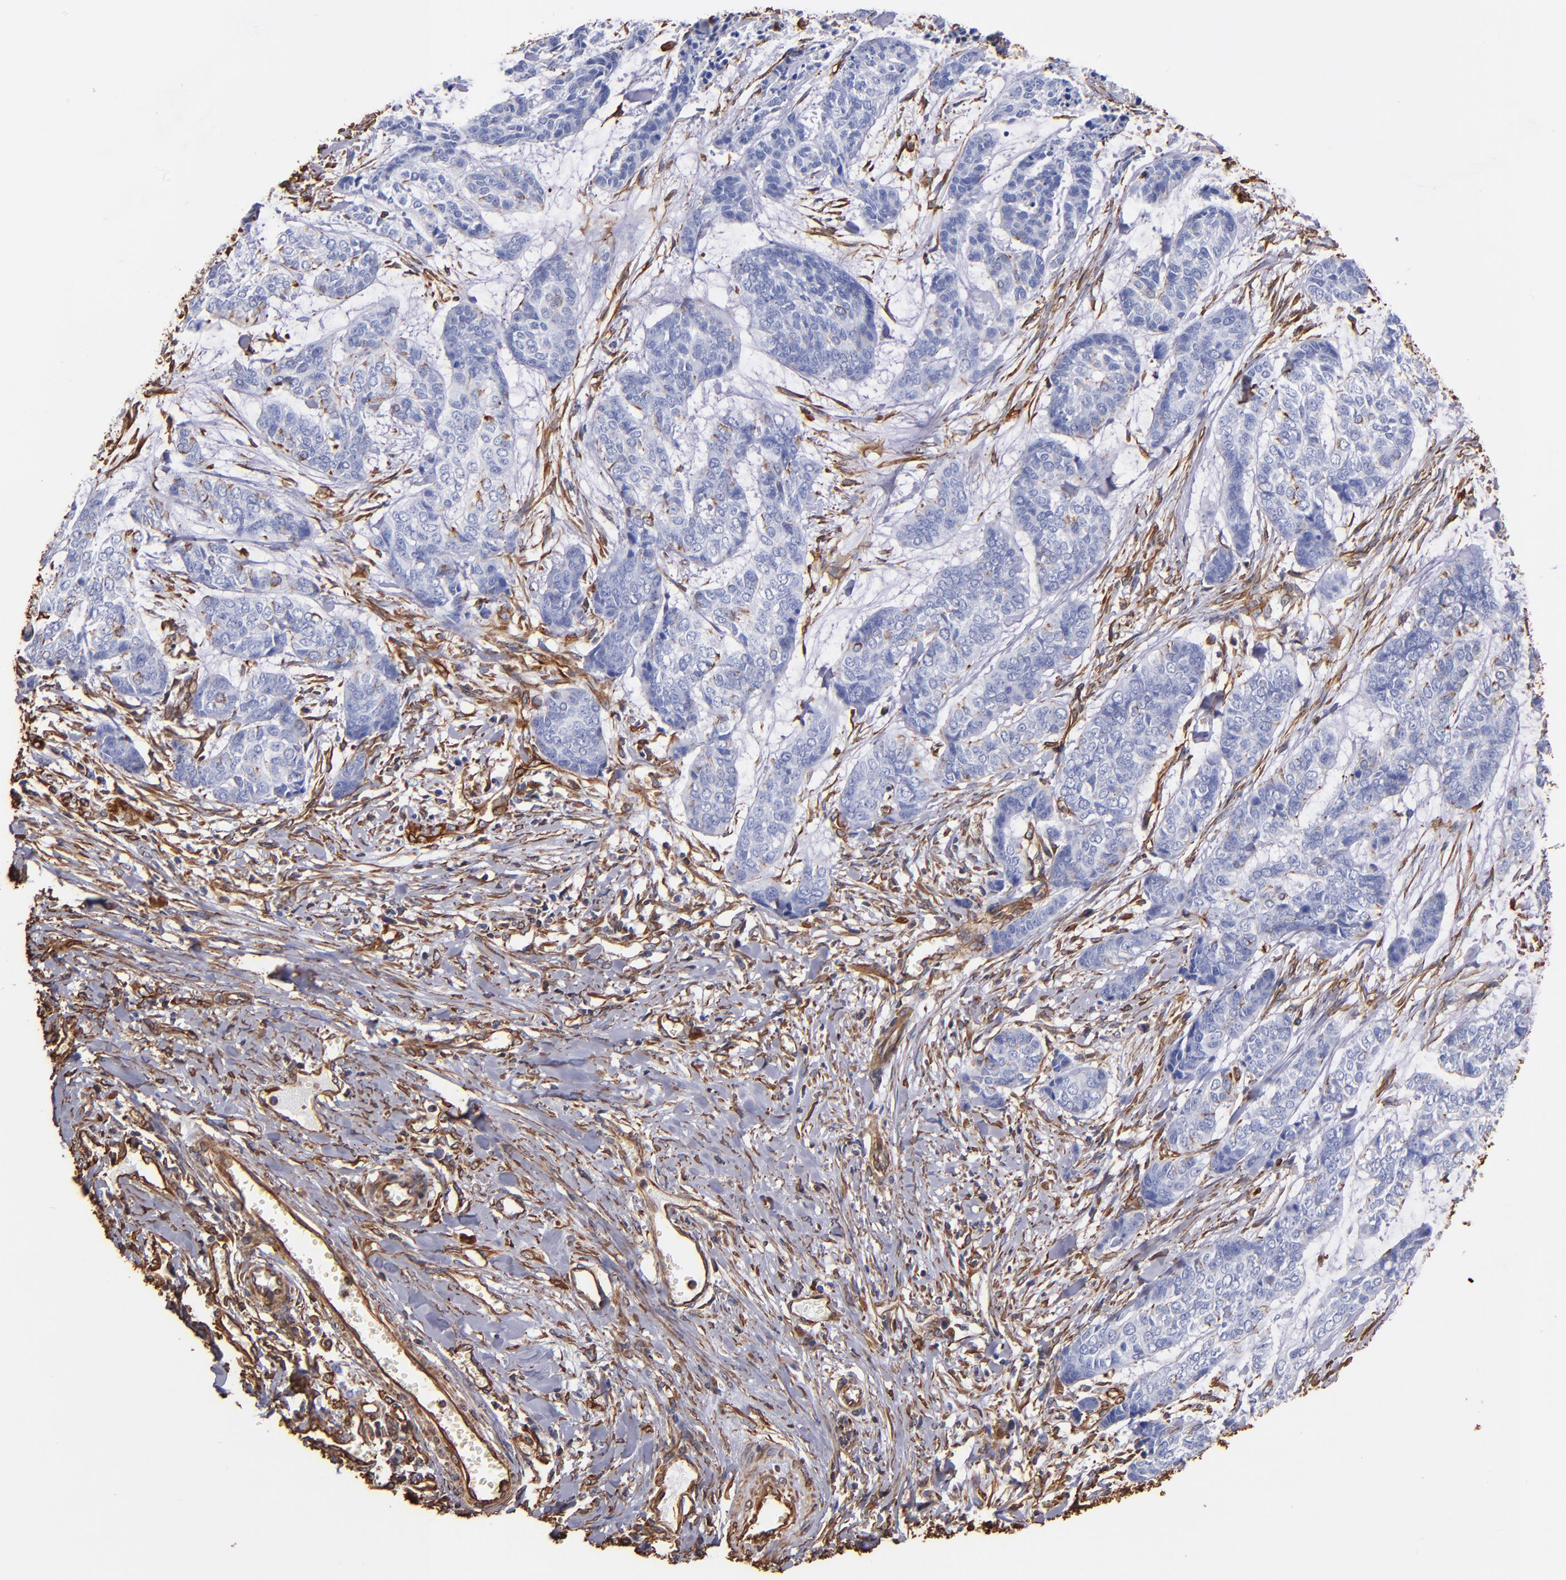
{"staining": {"intensity": "negative", "quantity": "none", "location": "none"}, "tissue": "skin cancer", "cell_type": "Tumor cells", "image_type": "cancer", "snomed": [{"axis": "morphology", "description": "Basal cell carcinoma"}, {"axis": "topography", "description": "Skin"}], "caption": "Immunohistochemistry micrograph of human skin cancer stained for a protein (brown), which exhibits no expression in tumor cells.", "gene": "VIM", "patient": {"sex": "female", "age": 64}}